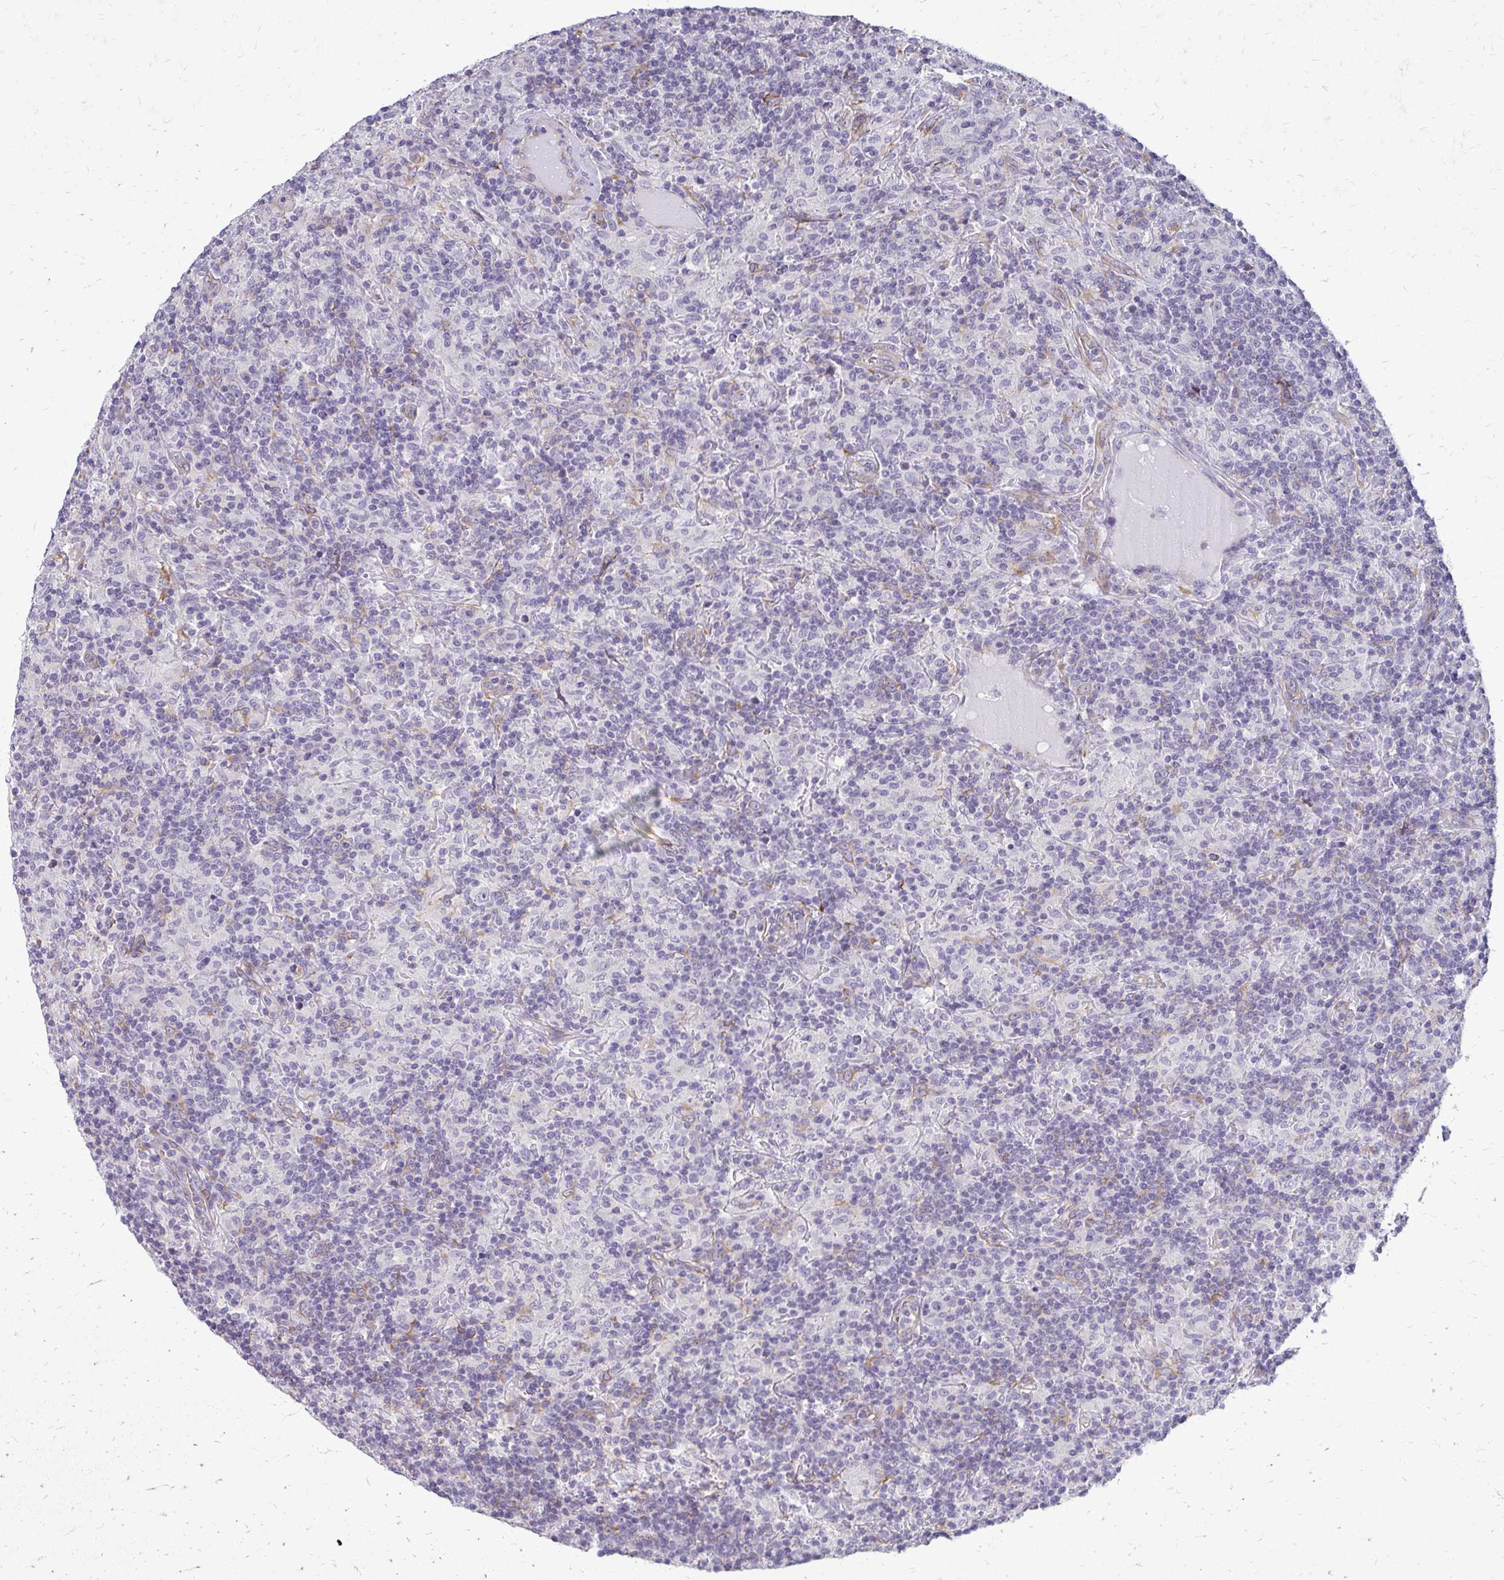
{"staining": {"intensity": "negative", "quantity": "none", "location": "none"}, "tissue": "lymphoma", "cell_type": "Tumor cells", "image_type": "cancer", "snomed": [{"axis": "morphology", "description": "Hodgkin's disease, NOS"}, {"axis": "topography", "description": "Lymph node"}], "caption": "Tumor cells show no significant positivity in lymphoma.", "gene": "DEPP1", "patient": {"sex": "male", "age": 70}}